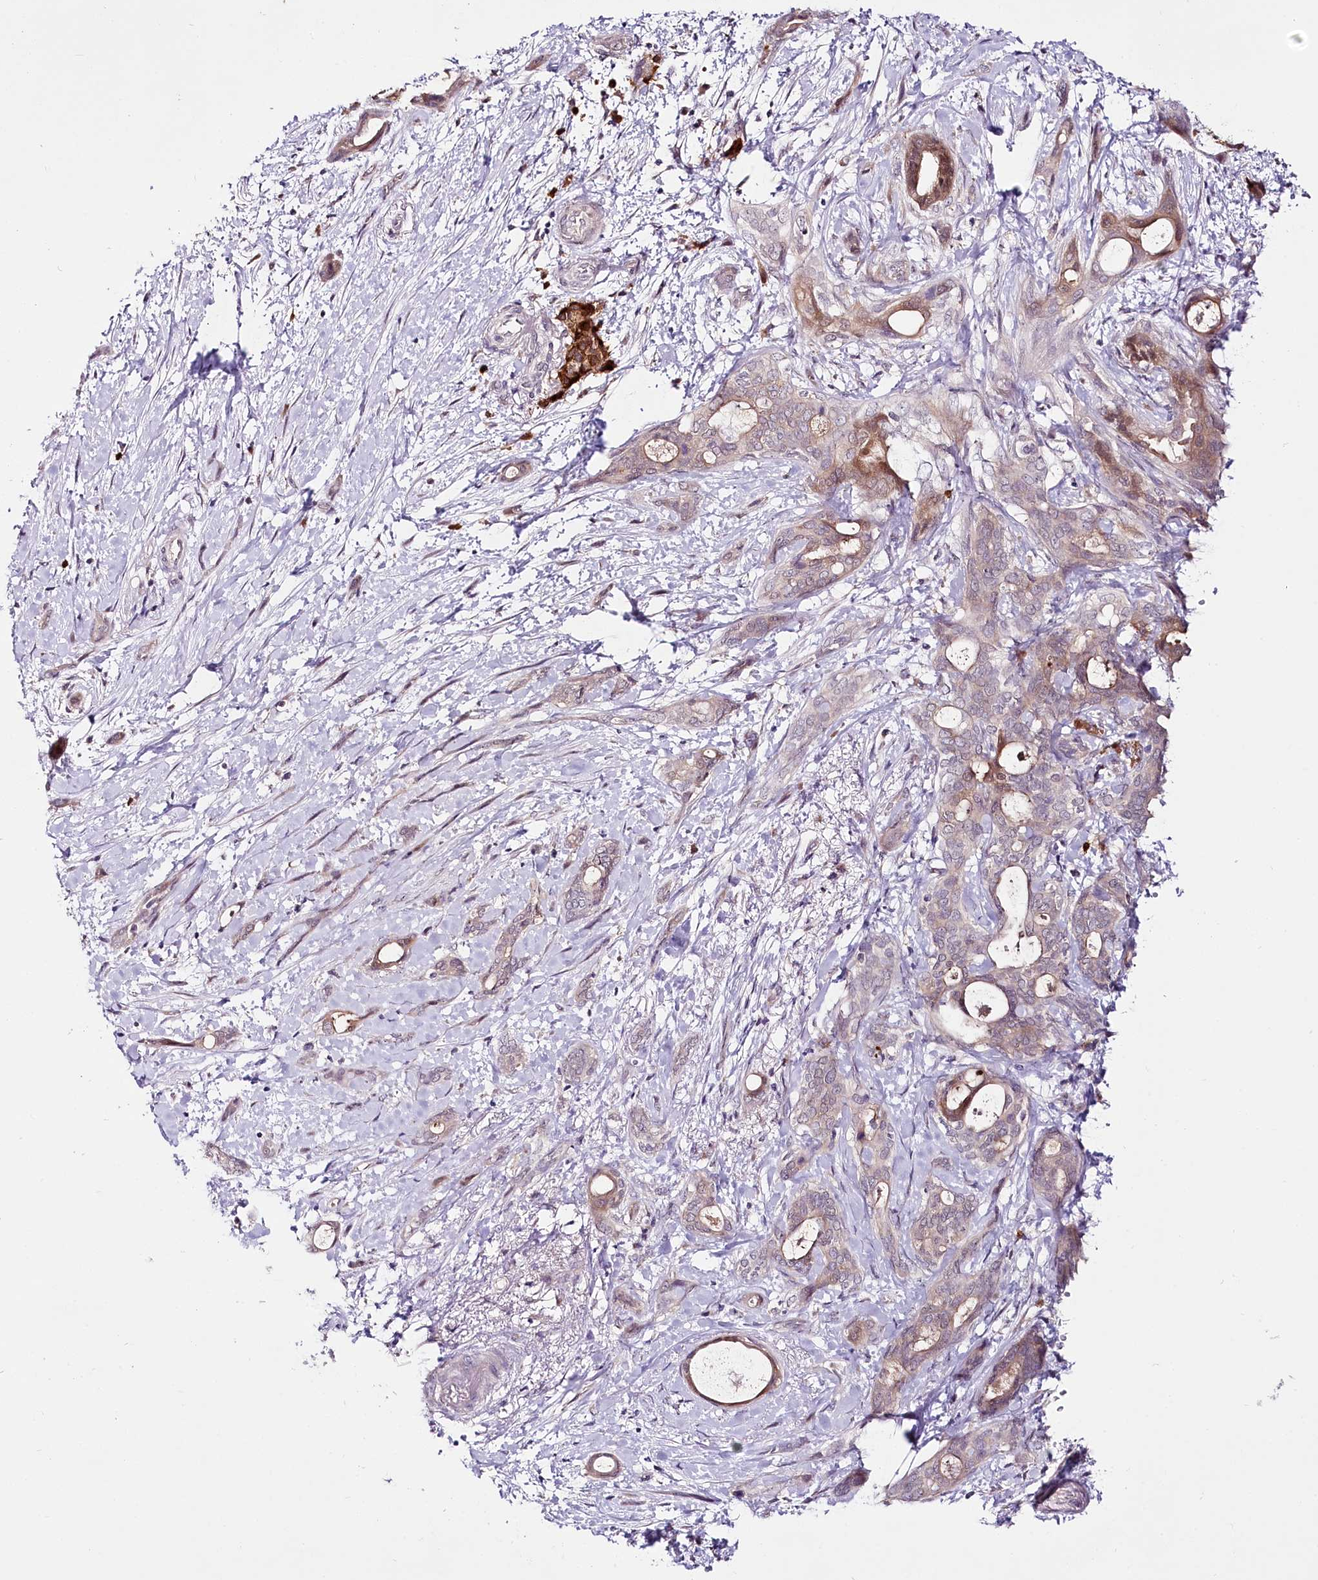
{"staining": {"intensity": "weak", "quantity": "25%-75%", "location": "cytoplasmic/membranous"}, "tissue": "pancreatic cancer", "cell_type": "Tumor cells", "image_type": "cancer", "snomed": [{"axis": "morphology", "description": "Normal tissue, NOS"}, {"axis": "morphology", "description": "Adenocarcinoma, NOS"}, {"axis": "topography", "description": "Pancreas"}, {"axis": "topography", "description": "Peripheral nerve tissue"}], "caption": "Tumor cells reveal low levels of weak cytoplasmic/membranous staining in about 25%-75% of cells in human pancreatic cancer. The staining was performed using DAB (3,3'-diaminobenzidine) to visualize the protein expression in brown, while the nuclei were stained in blue with hematoxylin (Magnification: 20x).", "gene": "VWA5A", "patient": {"sex": "female", "age": 63}}